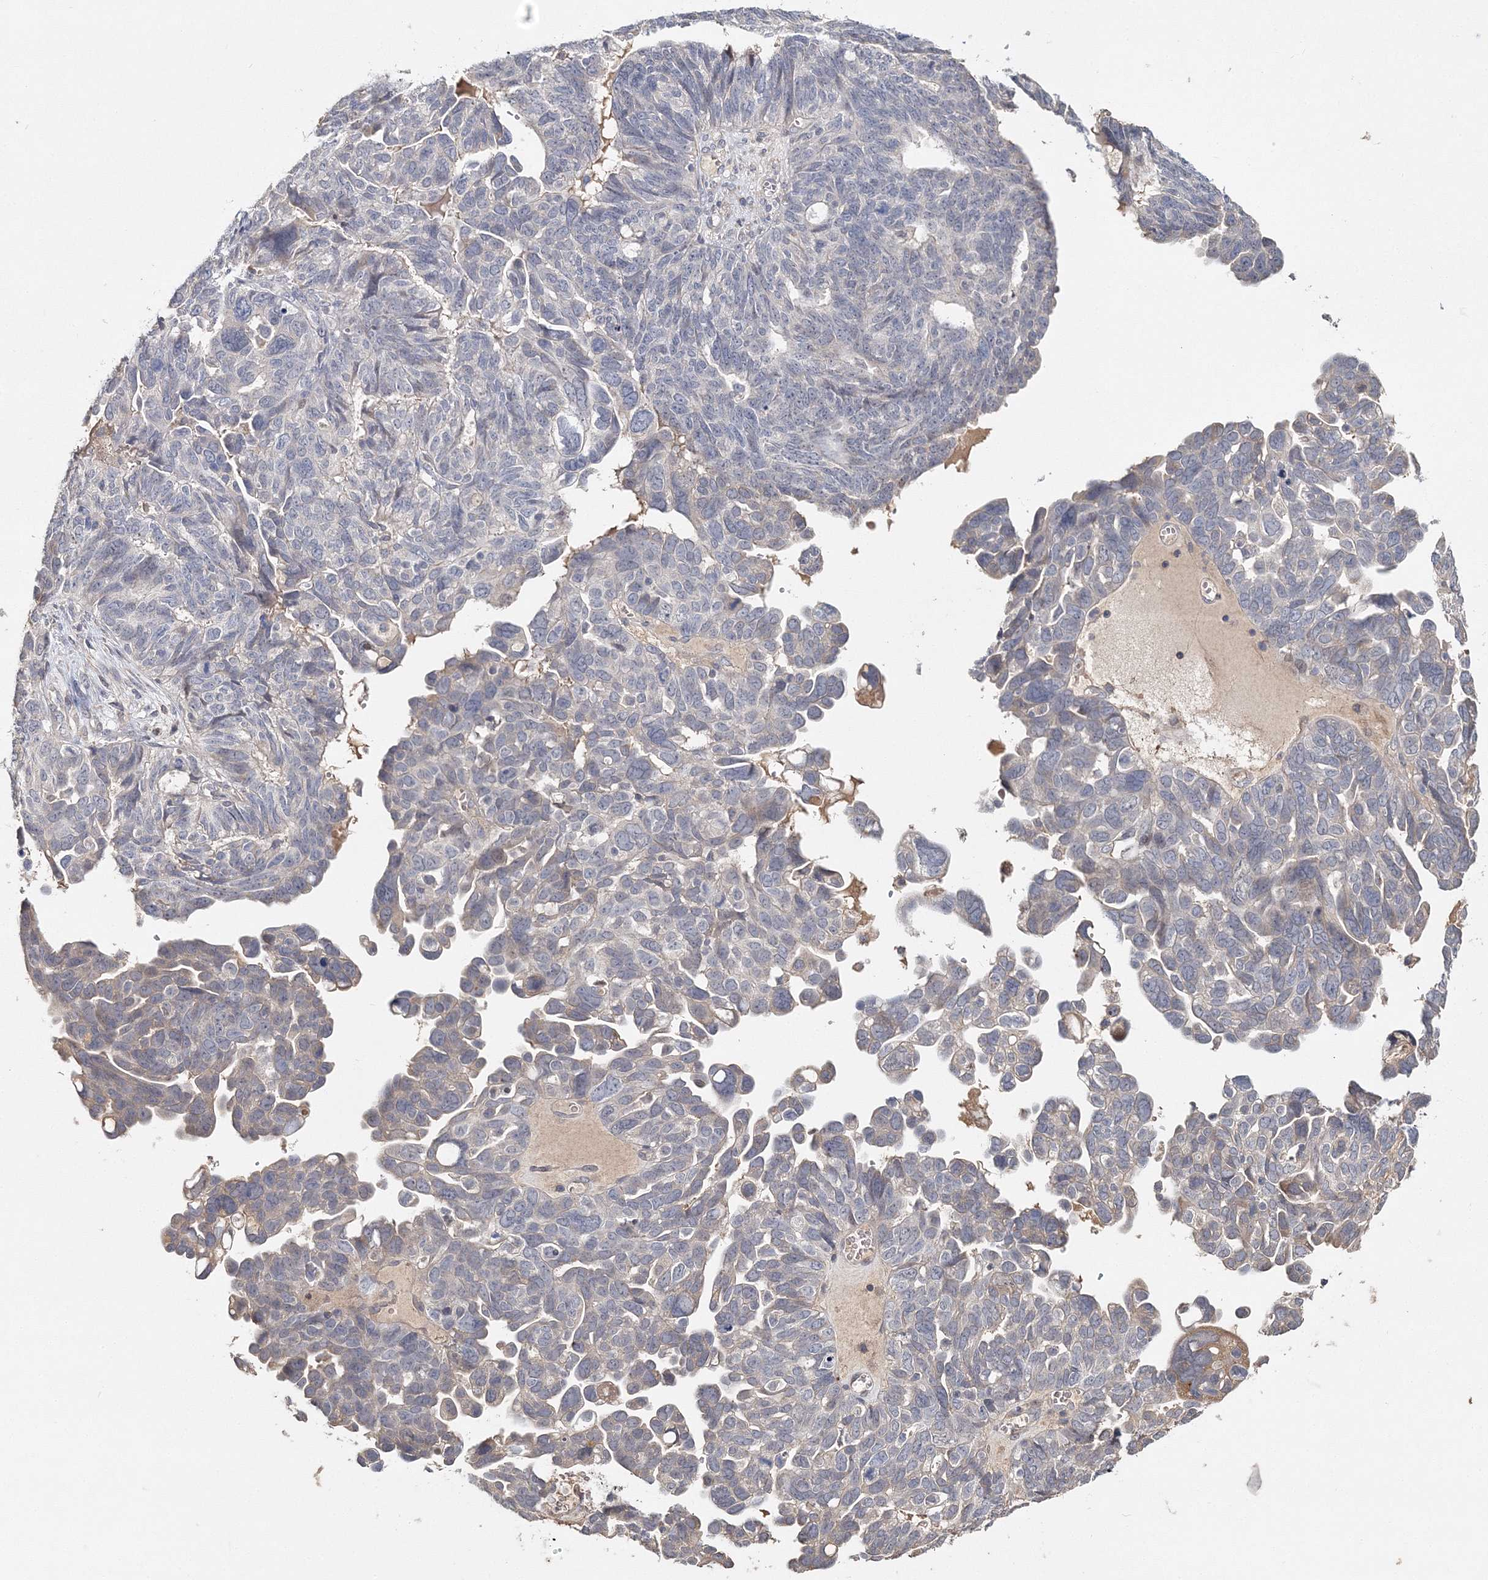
{"staining": {"intensity": "negative", "quantity": "none", "location": "none"}, "tissue": "ovarian cancer", "cell_type": "Tumor cells", "image_type": "cancer", "snomed": [{"axis": "morphology", "description": "Cystadenocarcinoma, serous, NOS"}, {"axis": "topography", "description": "Ovary"}], "caption": "This micrograph is of ovarian cancer (serous cystadenocarcinoma) stained with immunohistochemistry (IHC) to label a protein in brown with the nuclei are counter-stained blue. There is no positivity in tumor cells. (DAB (3,3'-diaminobenzidine) IHC visualized using brightfield microscopy, high magnification).", "gene": "GJB5", "patient": {"sex": "female", "age": 79}}